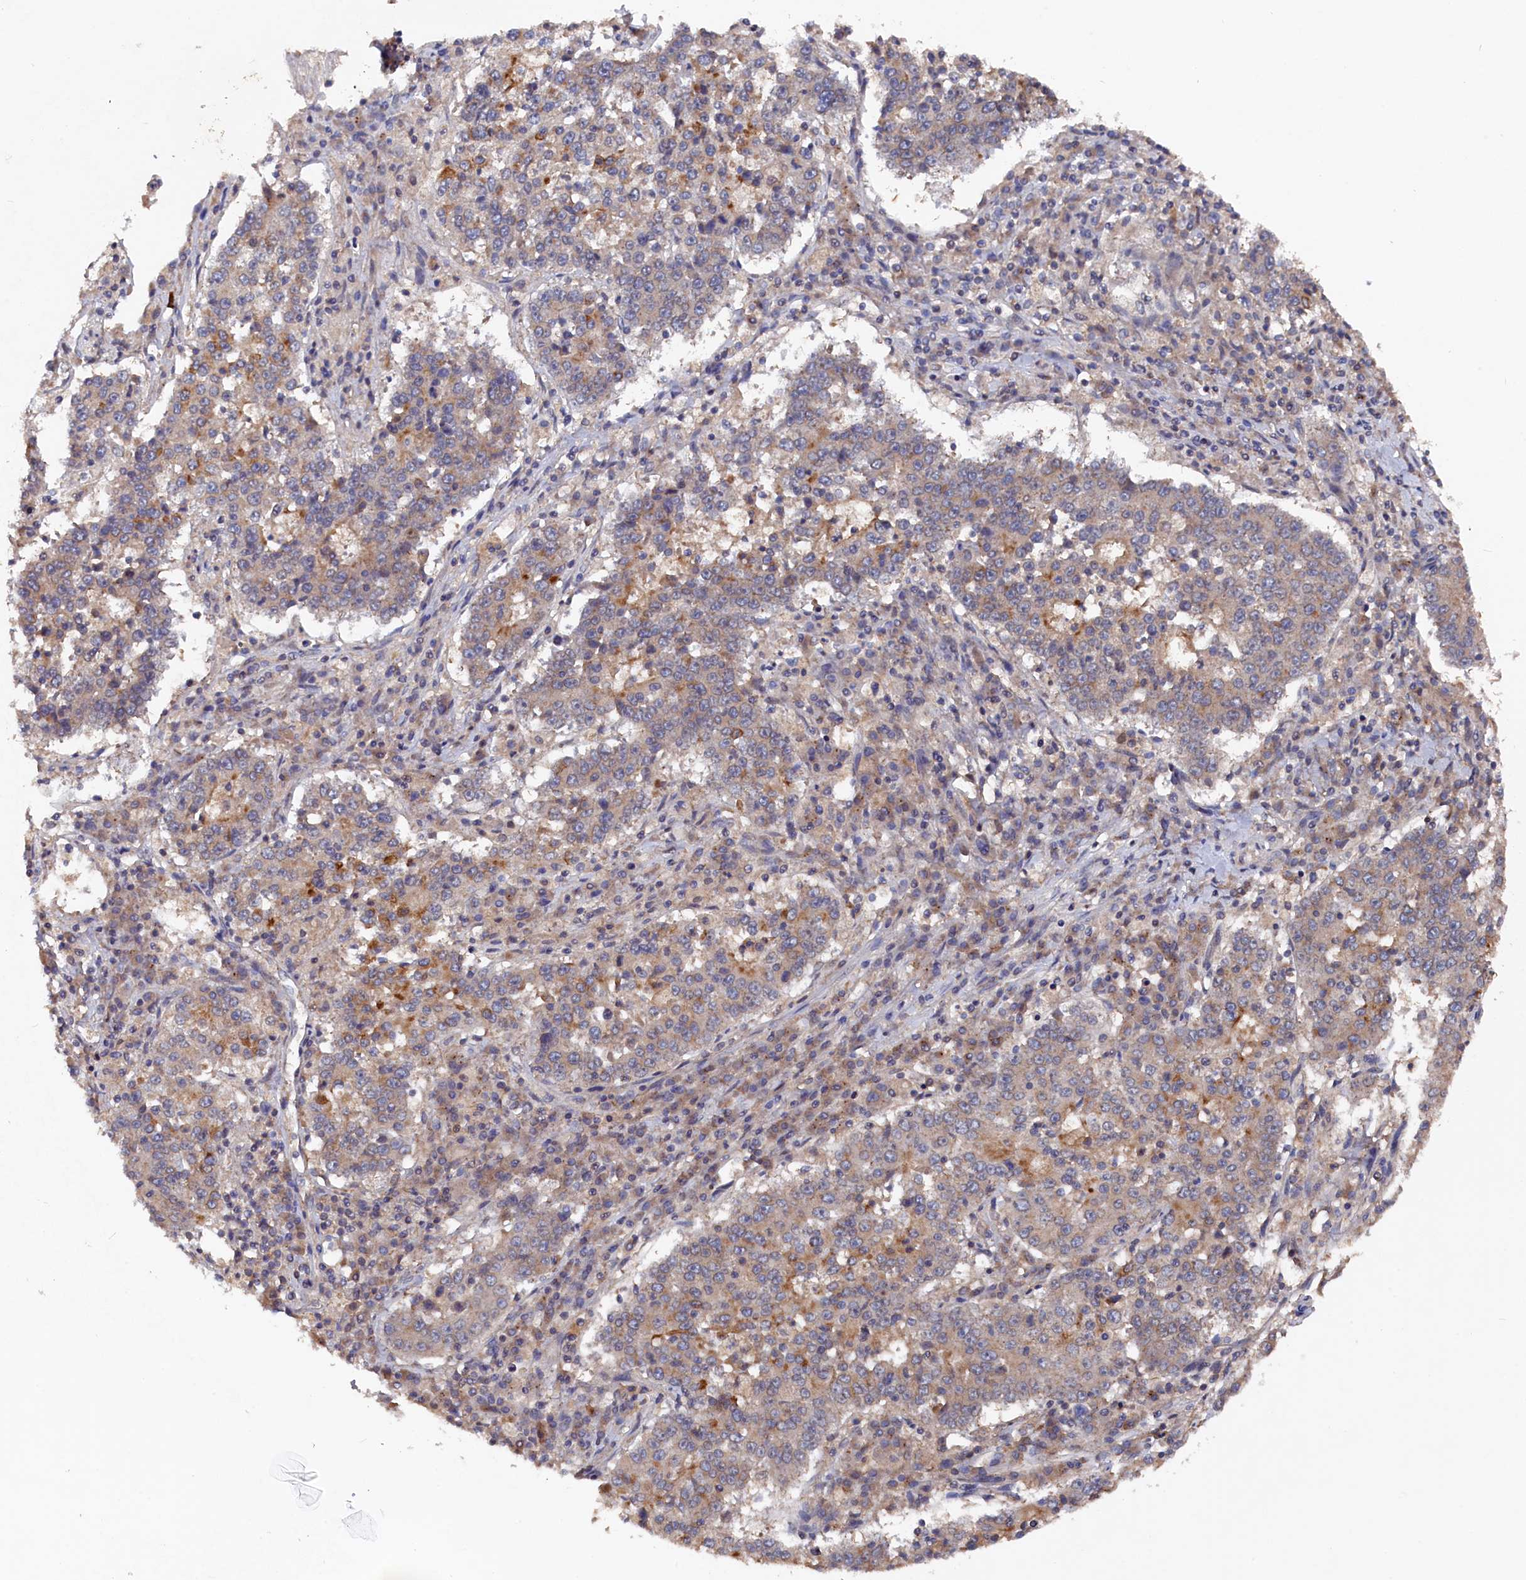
{"staining": {"intensity": "moderate", "quantity": "<25%", "location": "cytoplasmic/membranous"}, "tissue": "stomach cancer", "cell_type": "Tumor cells", "image_type": "cancer", "snomed": [{"axis": "morphology", "description": "Adenocarcinoma, NOS"}, {"axis": "topography", "description": "Stomach"}], "caption": "Stomach adenocarcinoma stained for a protein shows moderate cytoplasmic/membranous positivity in tumor cells.", "gene": "TMC5", "patient": {"sex": "male", "age": 59}}